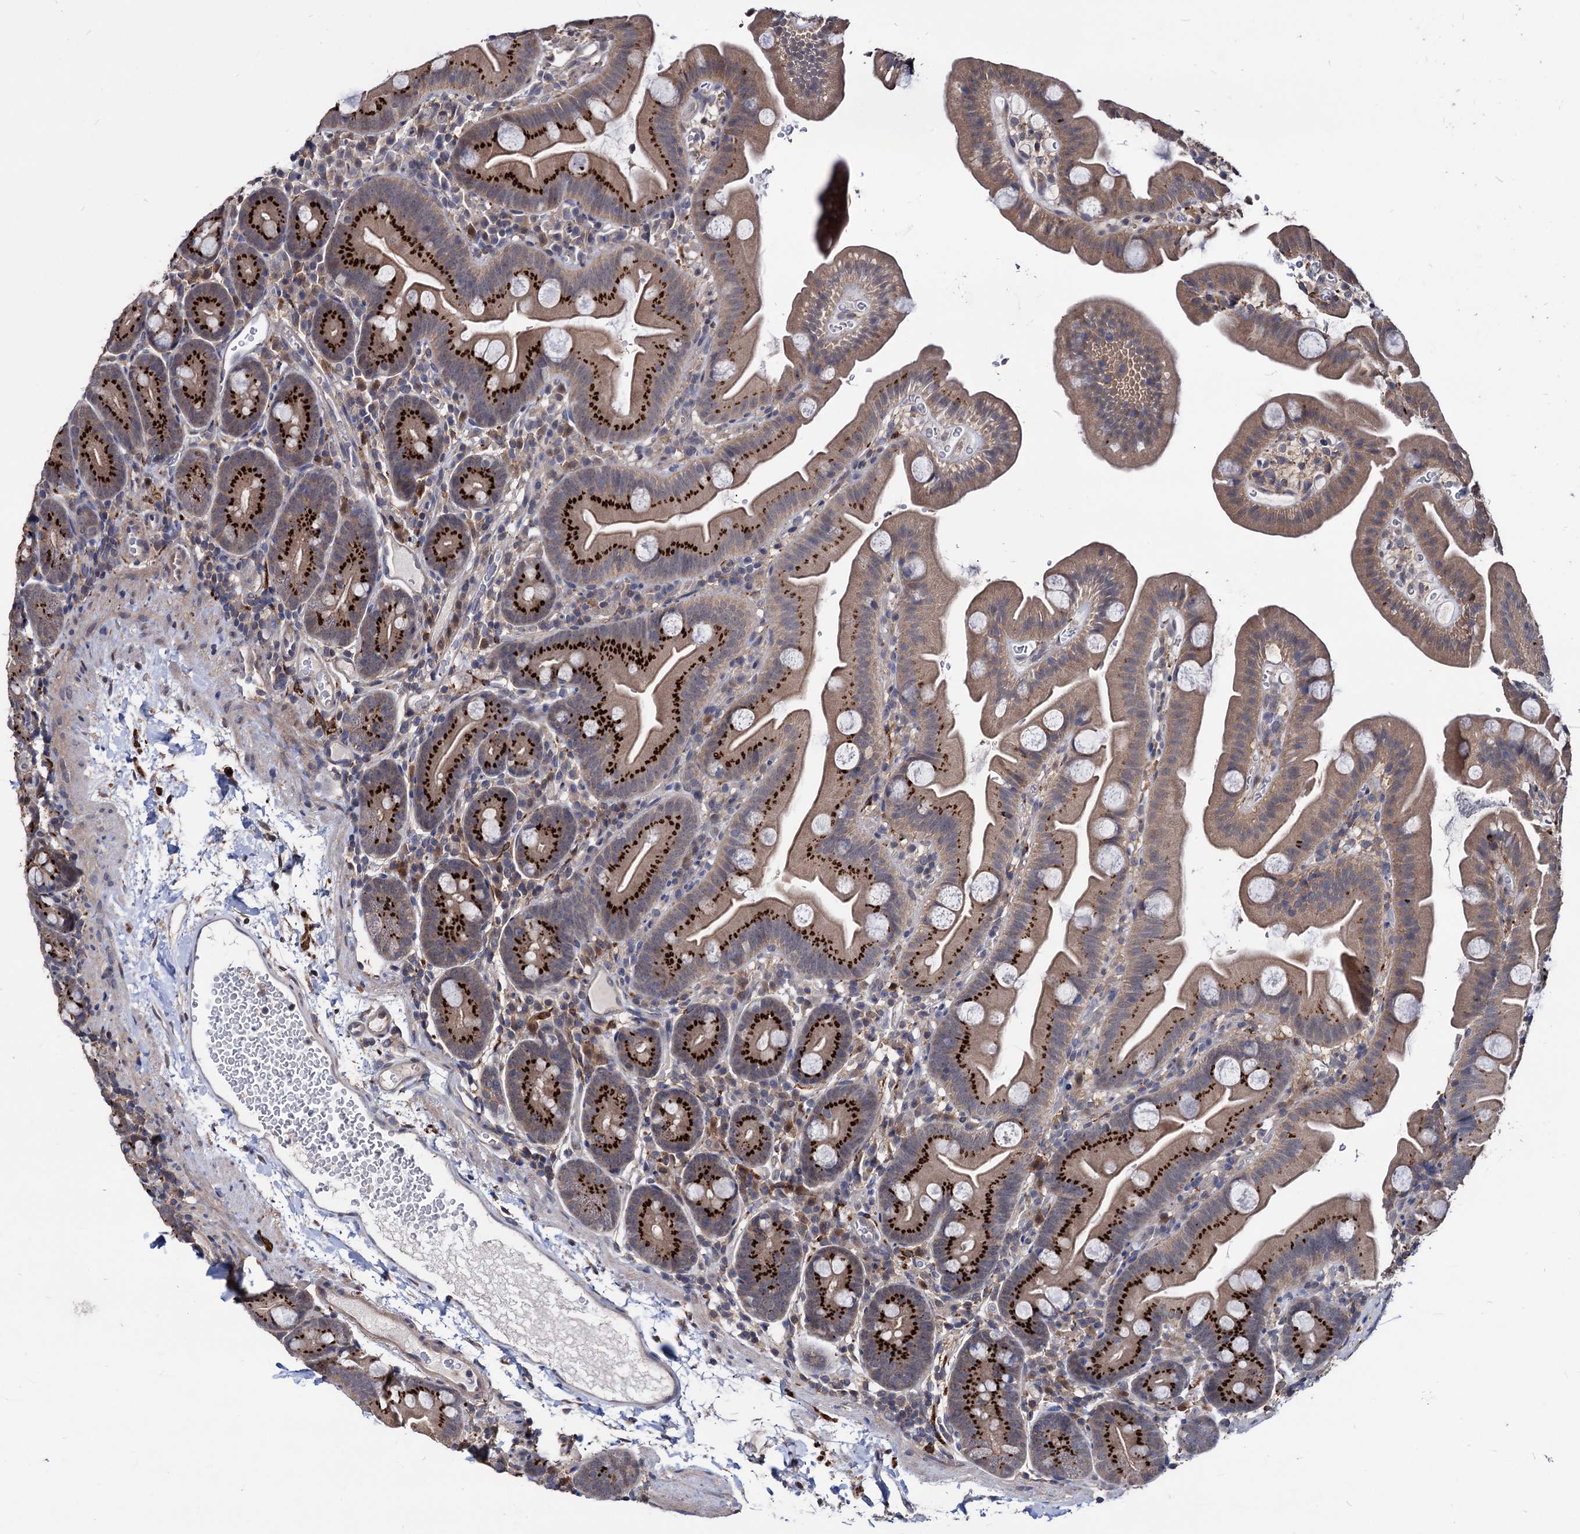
{"staining": {"intensity": "strong", "quantity": ">75%", "location": "cytoplasmic/membranous"}, "tissue": "small intestine", "cell_type": "Glandular cells", "image_type": "normal", "snomed": [{"axis": "morphology", "description": "Normal tissue, NOS"}, {"axis": "topography", "description": "Small intestine"}], "caption": "Protein expression analysis of benign small intestine displays strong cytoplasmic/membranous staining in approximately >75% of glandular cells. Using DAB (brown) and hematoxylin (blue) stains, captured at high magnification using brightfield microscopy.", "gene": "ESD", "patient": {"sex": "female", "age": 68}}